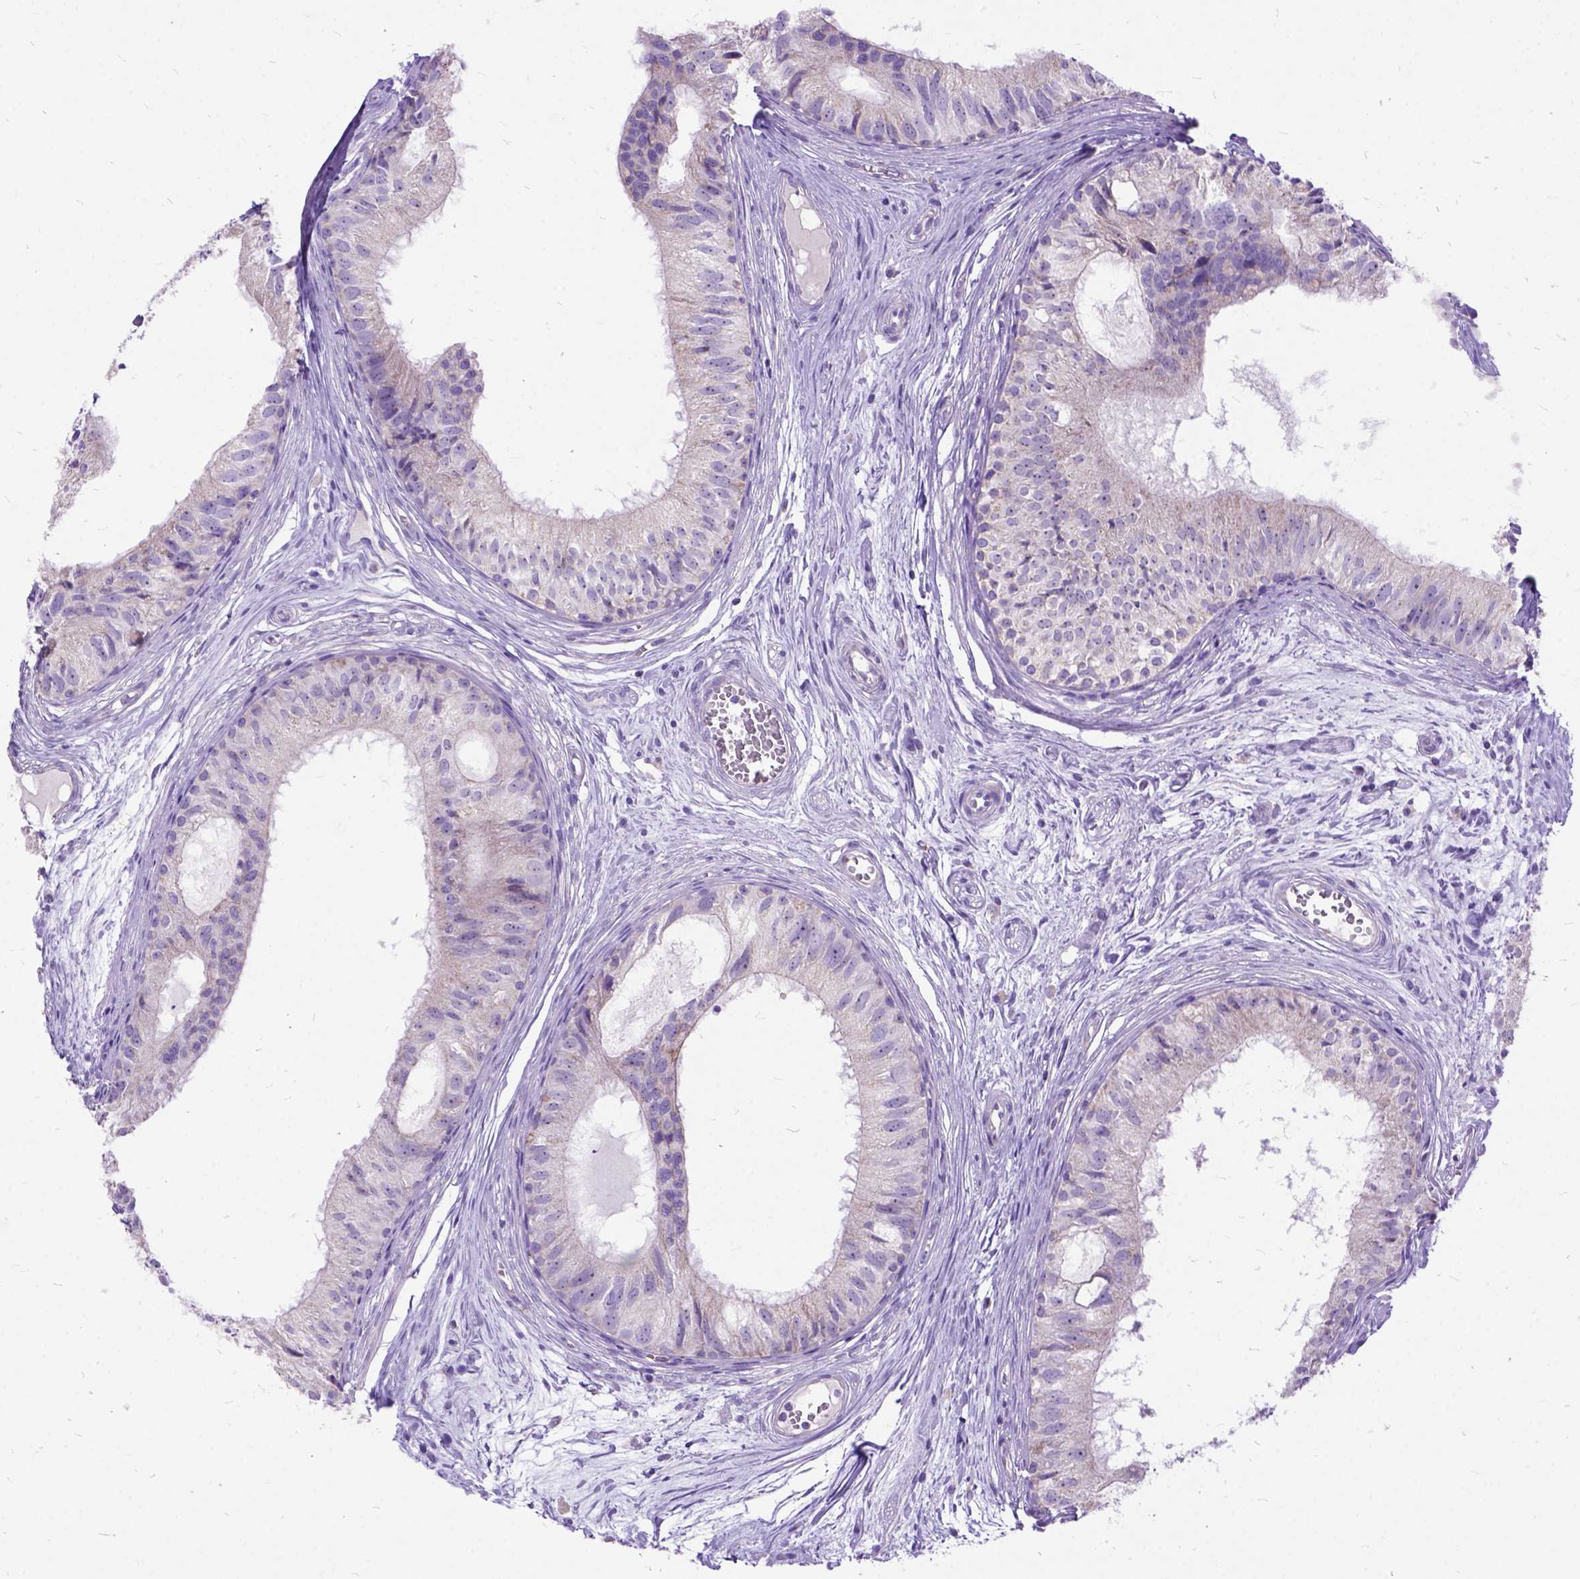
{"staining": {"intensity": "negative", "quantity": "none", "location": "none"}, "tissue": "epididymis", "cell_type": "Glandular cells", "image_type": "normal", "snomed": [{"axis": "morphology", "description": "Normal tissue, NOS"}, {"axis": "topography", "description": "Epididymis"}], "caption": "Immunohistochemical staining of normal epididymis shows no significant staining in glandular cells.", "gene": "CTAG2", "patient": {"sex": "male", "age": 25}}